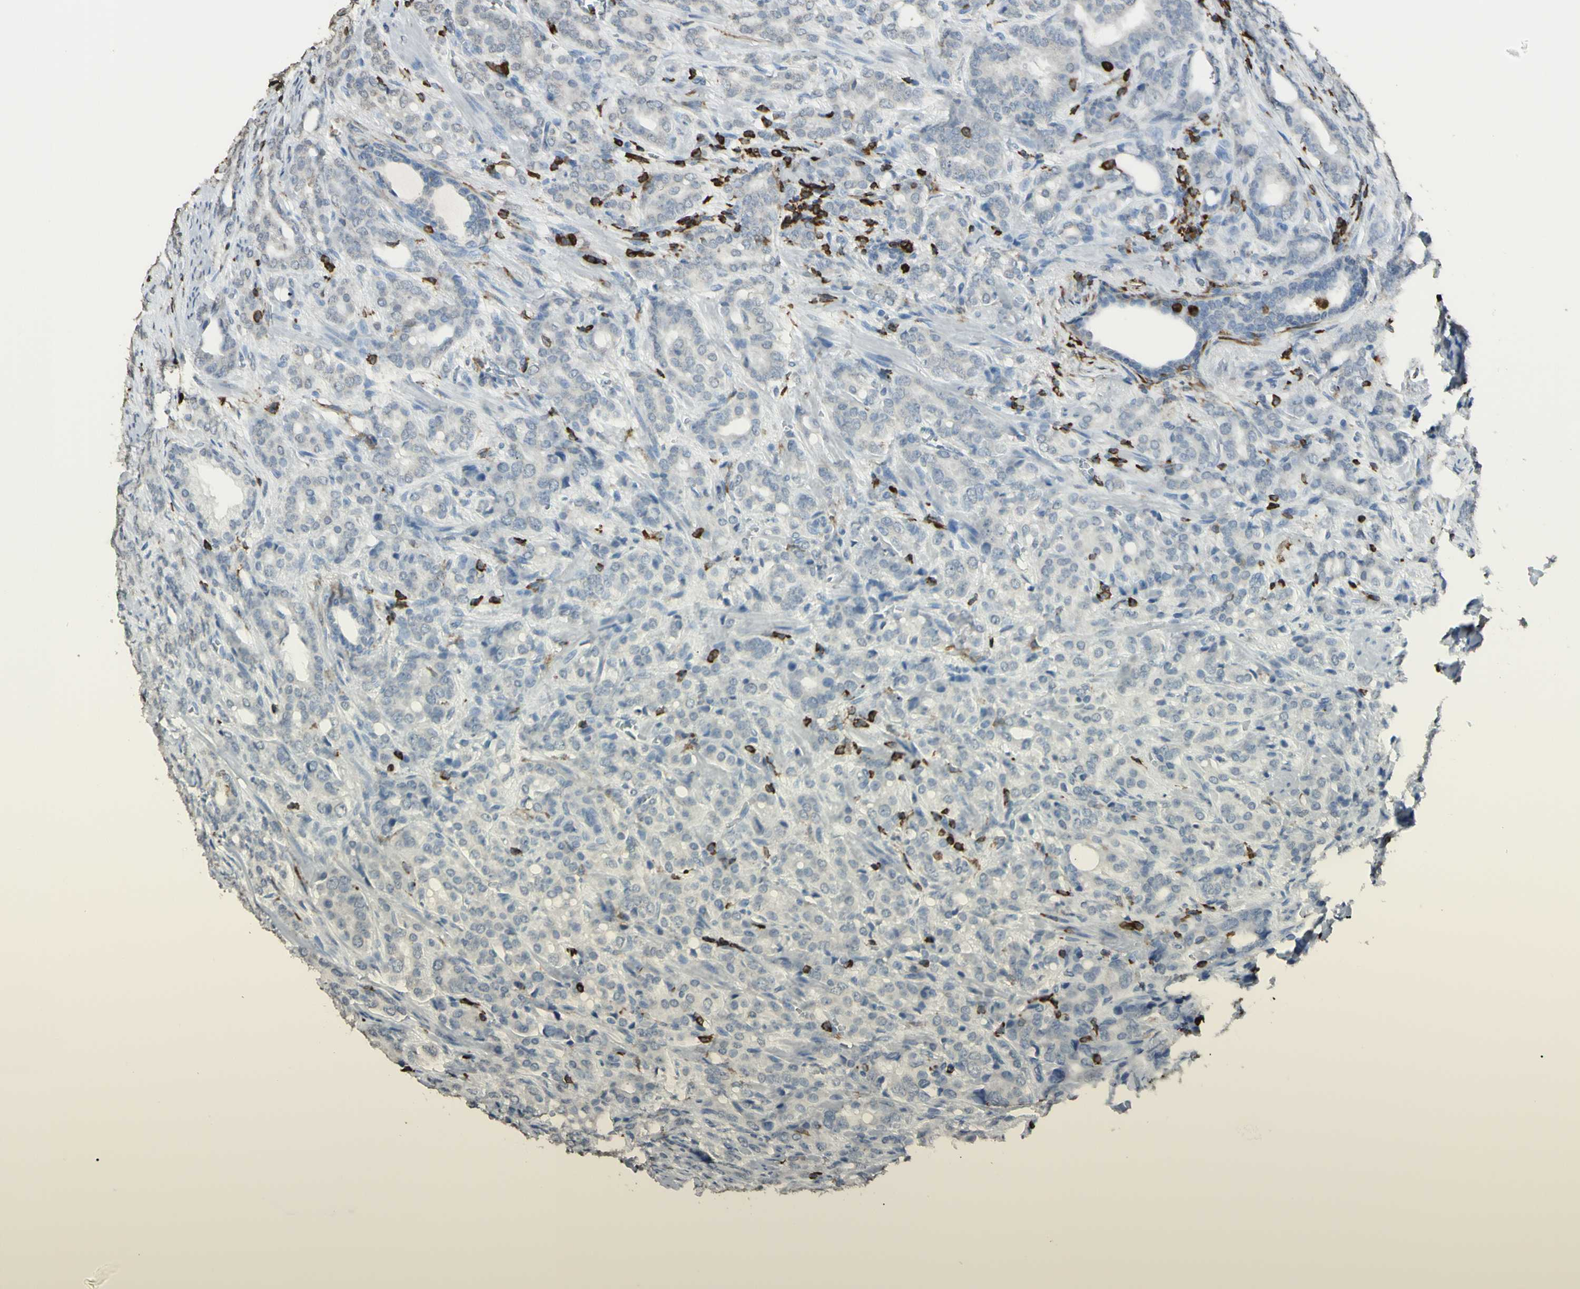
{"staining": {"intensity": "negative", "quantity": "none", "location": "none"}, "tissue": "prostate cancer", "cell_type": "Tumor cells", "image_type": "cancer", "snomed": [{"axis": "morphology", "description": "Adenocarcinoma, High grade"}, {"axis": "topography", "description": "Prostate"}], "caption": "Image shows no protein staining in tumor cells of prostate adenocarcinoma (high-grade) tissue.", "gene": "PSTPIP1", "patient": {"sex": "male", "age": 60}}